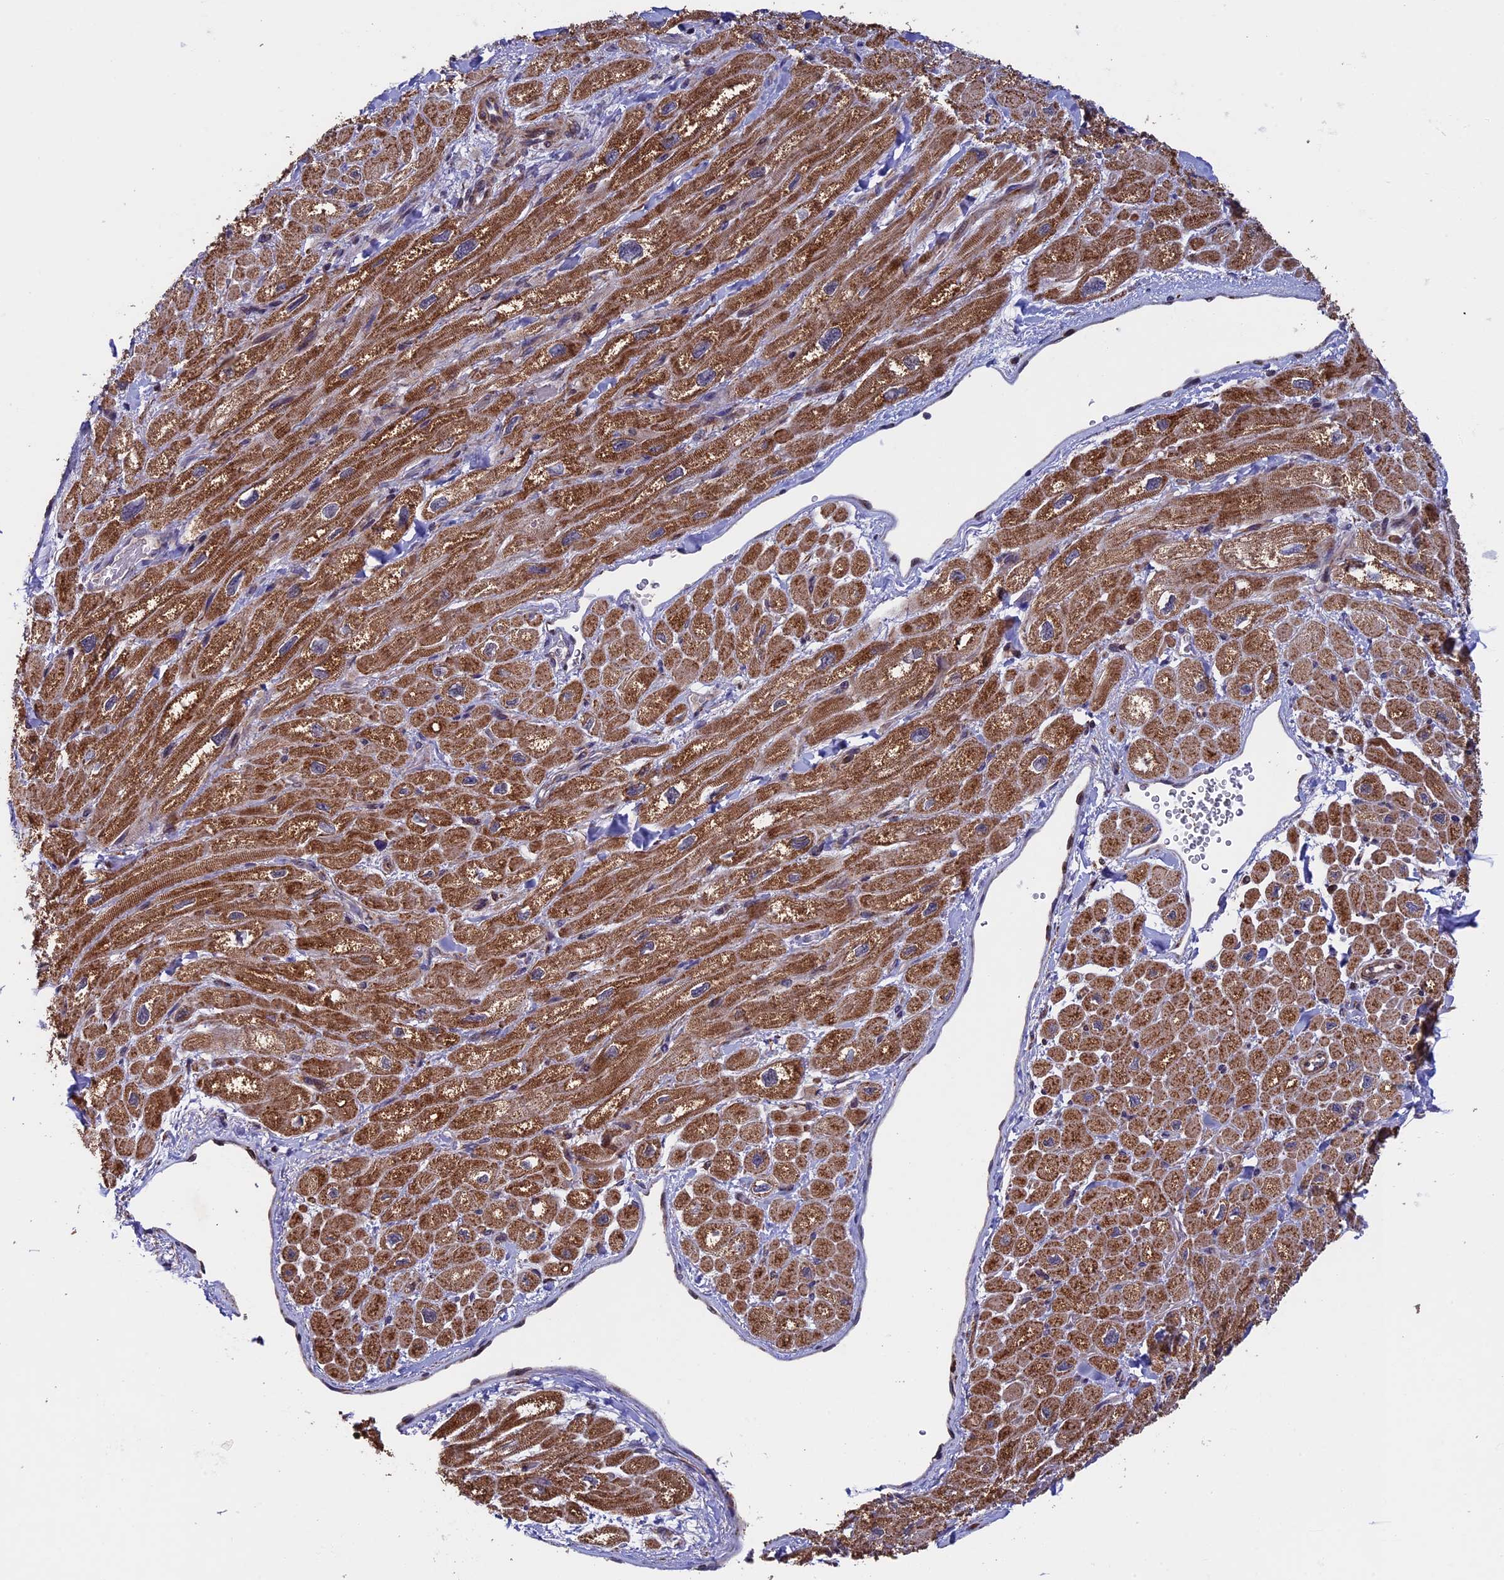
{"staining": {"intensity": "strong", "quantity": ">75%", "location": "cytoplasmic/membranous"}, "tissue": "heart muscle", "cell_type": "Cardiomyocytes", "image_type": "normal", "snomed": [{"axis": "morphology", "description": "Normal tissue, NOS"}, {"axis": "topography", "description": "Heart"}], "caption": "Protein staining of benign heart muscle reveals strong cytoplasmic/membranous expression in approximately >75% of cardiomyocytes.", "gene": "RNF17", "patient": {"sex": "male", "age": 65}}